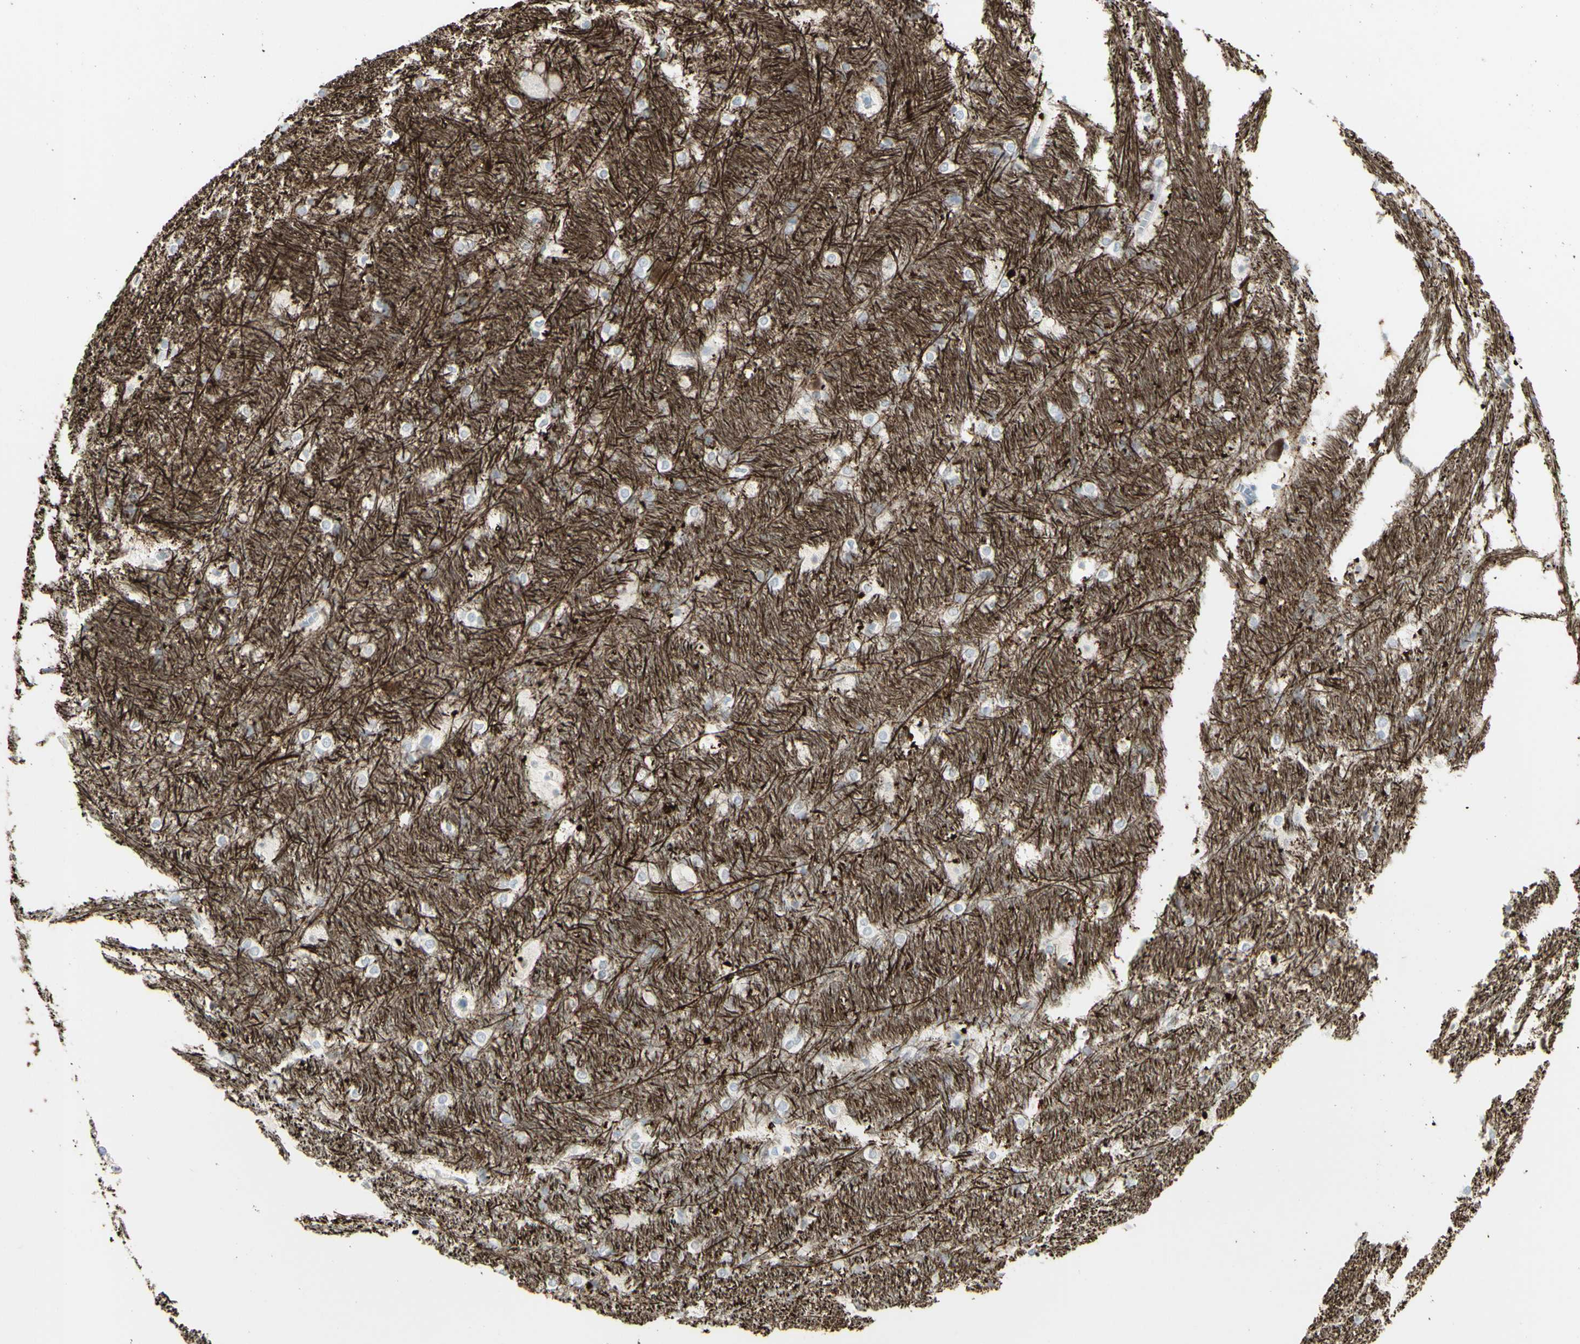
{"staining": {"intensity": "negative", "quantity": "none", "location": "none"}, "tissue": "hippocampus", "cell_type": "Glial cells", "image_type": "normal", "snomed": [{"axis": "morphology", "description": "Normal tissue, NOS"}, {"axis": "topography", "description": "Hippocampus"}], "caption": "Immunohistochemistry (IHC) micrograph of normal hippocampus stained for a protein (brown), which exhibits no staining in glial cells. (IHC, brightfield microscopy, high magnification).", "gene": "ENSG00000198211", "patient": {"sex": "female", "age": 19}}